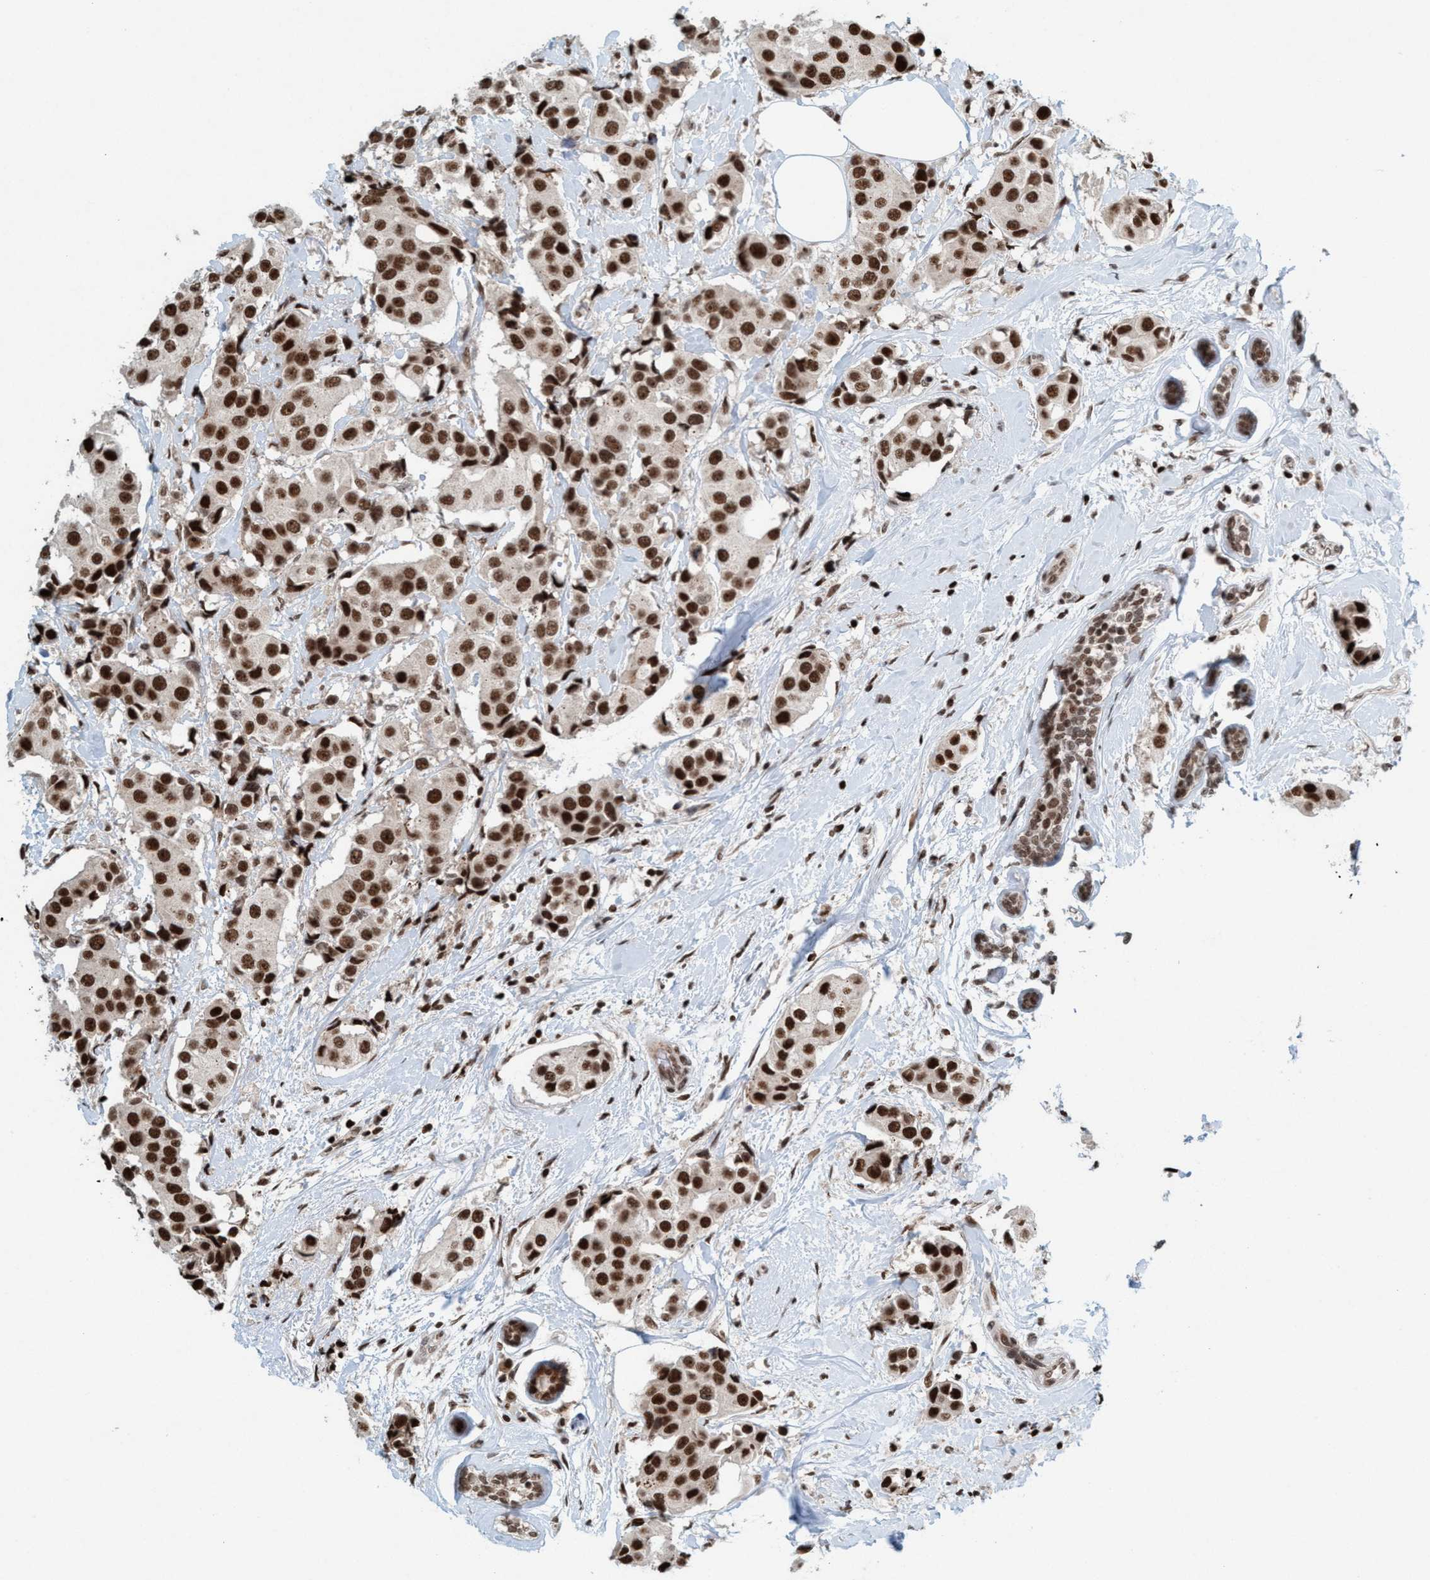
{"staining": {"intensity": "strong", "quantity": ">75%", "location": "nuclear"}, "tissue": "breast cancer", "cell_type": "Tumor cells", "image_type": "cancer", "snomed": [{"axis": "morphology", "description": "Normal tissue, NOS"}, {"axis": "morphology", "description": "Duct carcinoma"}, {"axis": "topography", "description": "Breast"}], "caption": "High-power microscopy captured an immunohistochemistry (IHC) histopathology image of breast cancer (invasive ductal carcinoma), revealing strong nuclear staining in about >75% of tumor cells.", "gene": "SMCR8", "patient": {"sex": "female", "age": 39}}